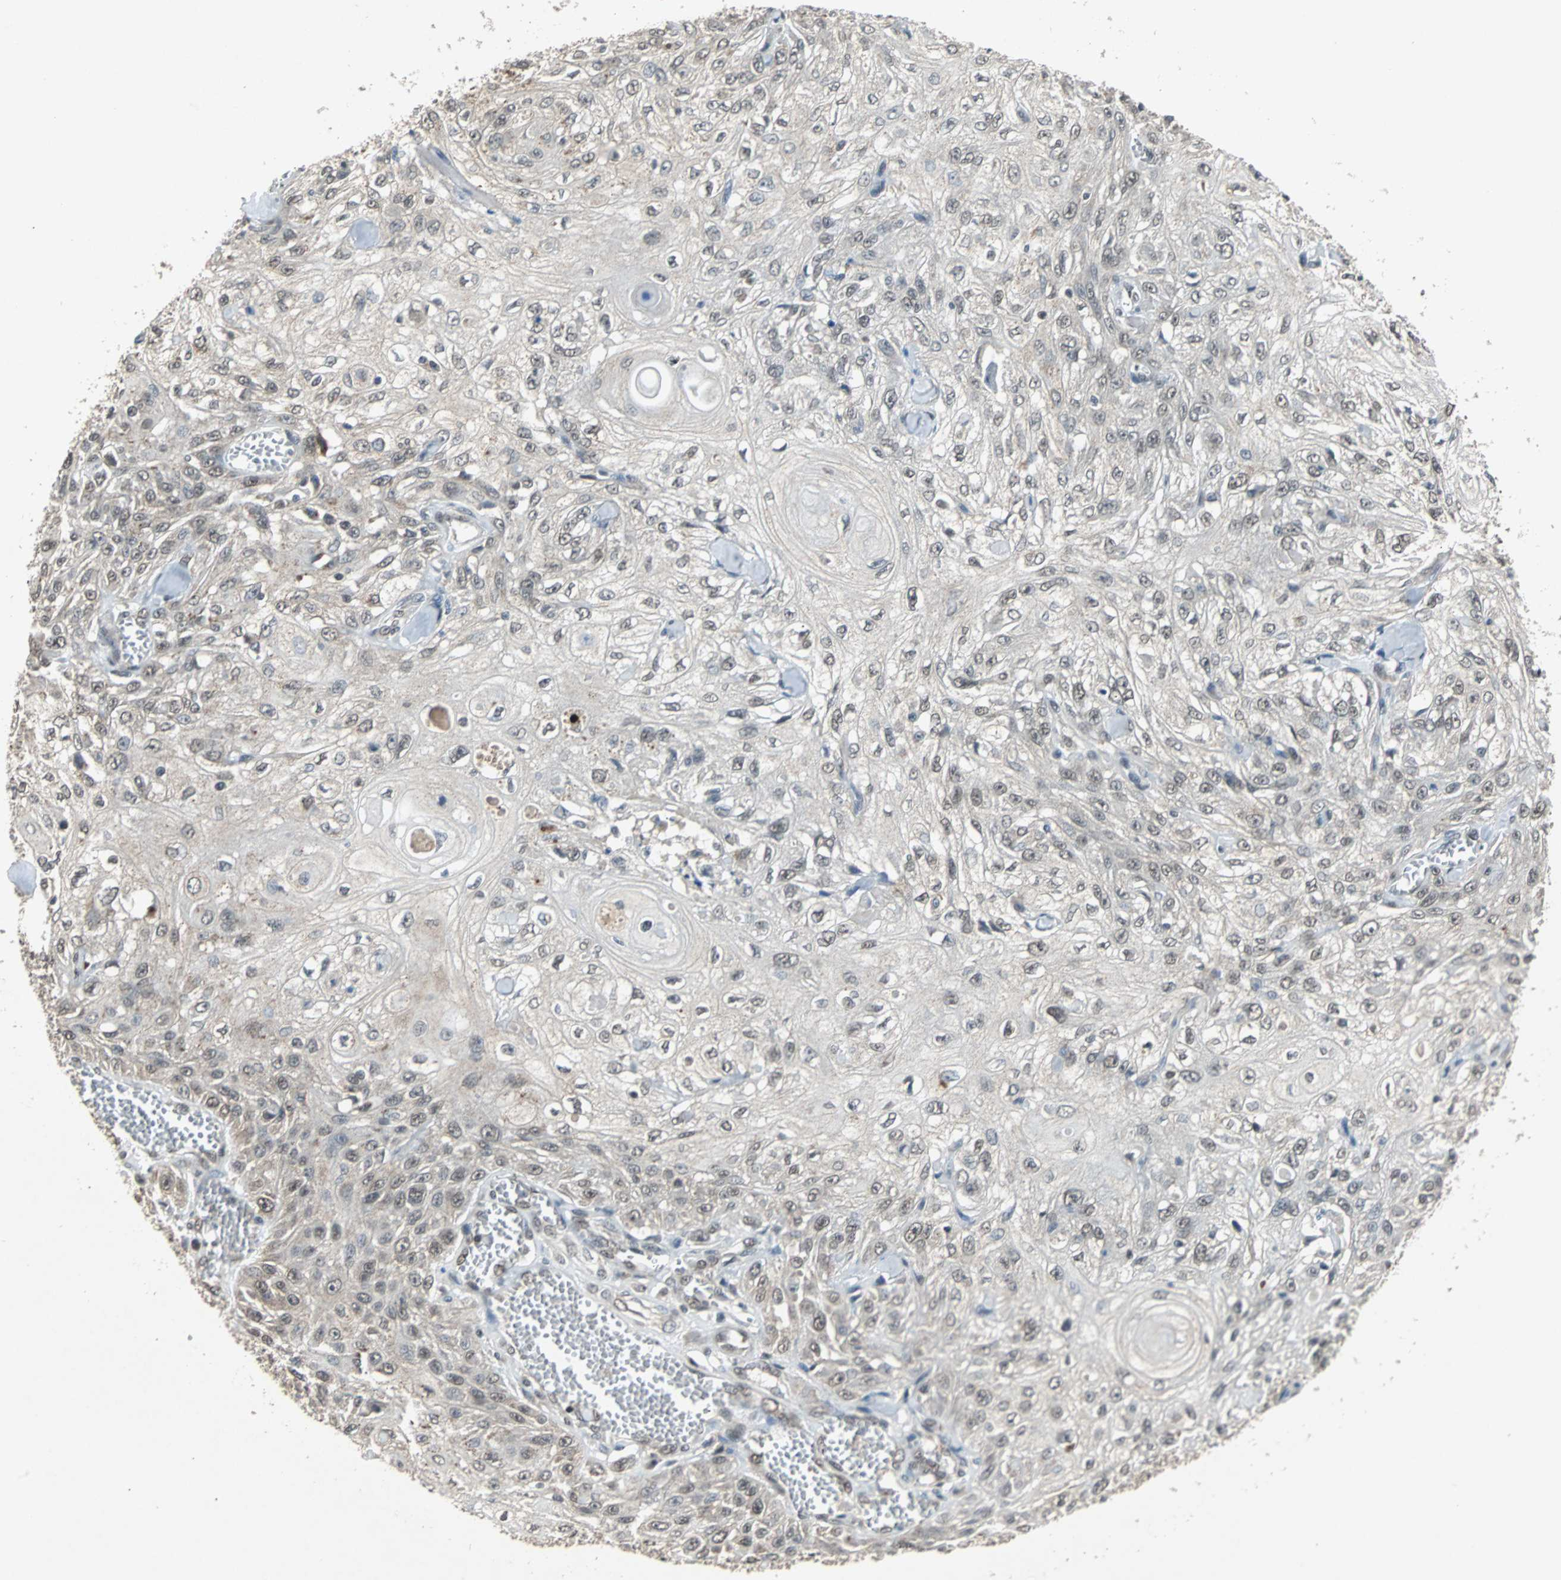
{"staining": {"intensity": "weak", "quantity": "<25%", "location": "cytoplasmic/membranous,nuclear"}, "tissue": "skin cancer", "cell_type": "Tumor cells", "image_type": "cancer", "snomed": [{"axis": "morphology", "description": "Squamous cell carcinoma, NOS"}, {"axis": "morphology", "description": "Squamous cell carcinoma, metastatic, NOS"}, {"axis": "topography", "description": "Skin"}, {"axis": "topography", "description": "Lymph node"}], "caption": "Immunohistochemistry micrograph of neoplastic tissue: skin metastatic squamous cell carcinoma stained with DAB (3,3'-diaminobenzidine) exhibits no significant protein expression in tumor cells.", "gene": "PHC1", "patient": {"sex": "male", "age": 75}}